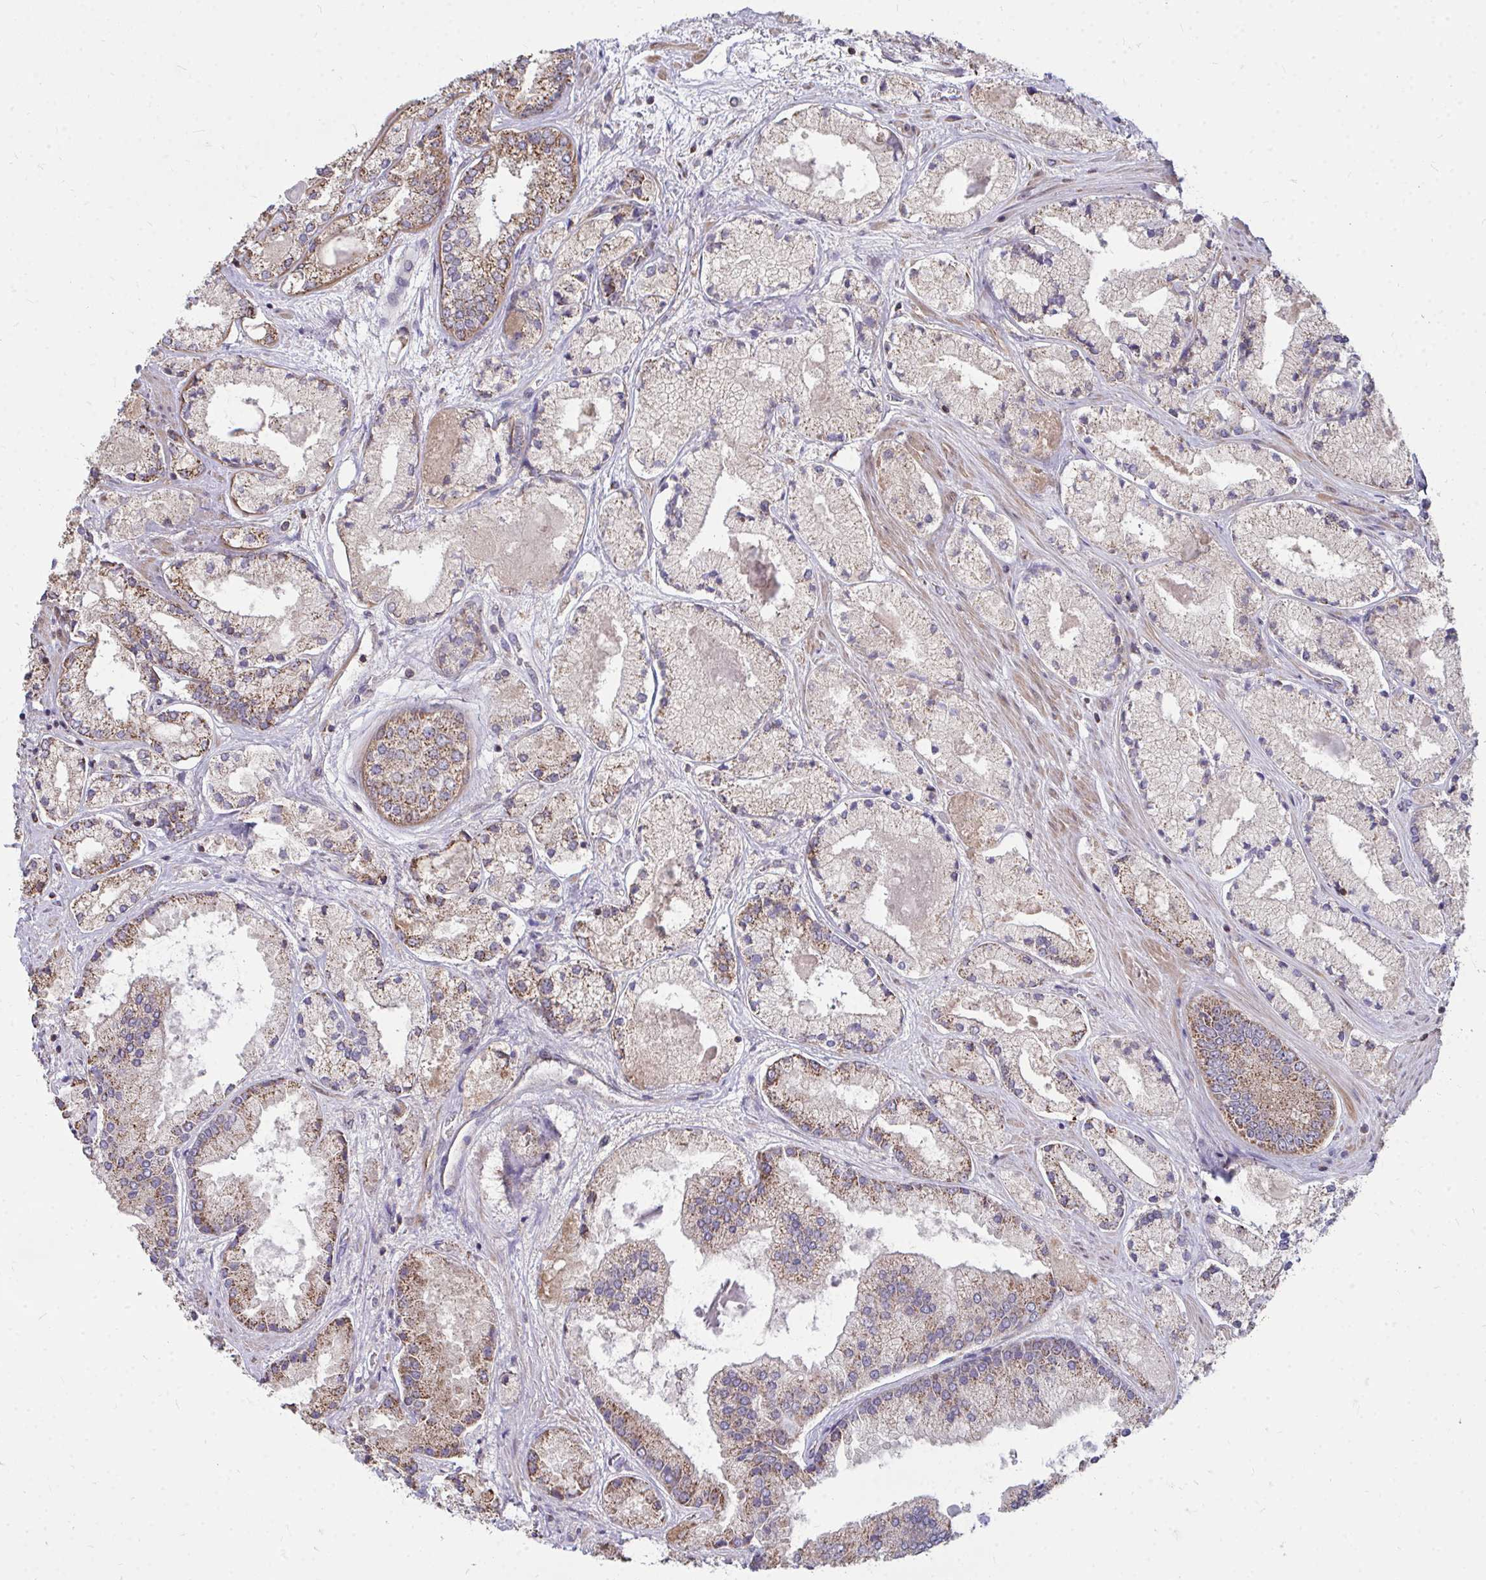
{"staining": {"intensity": "moderate", "quantity": ">75%", "location": "cytoplasmic/membranous"}, "tissue": "prostate cancer", "cell_type": "Tumor cells", "image_type": "cancer", "snomed": [{"axis": "morphology", "description": "Adenocarcinoma, High grade"}, {"axis": "topography", "description": "Prostate"}], "caption": "There is medium levels of moderate cytoplasmic/membranous staining in tumor cells of adenocarcinoma (high-grade) (prostate), as demonstrated by immunohistochemical staining (brown color).", "gene": "DNAJA2", "patient": {"sex": "male", "age": 67}}